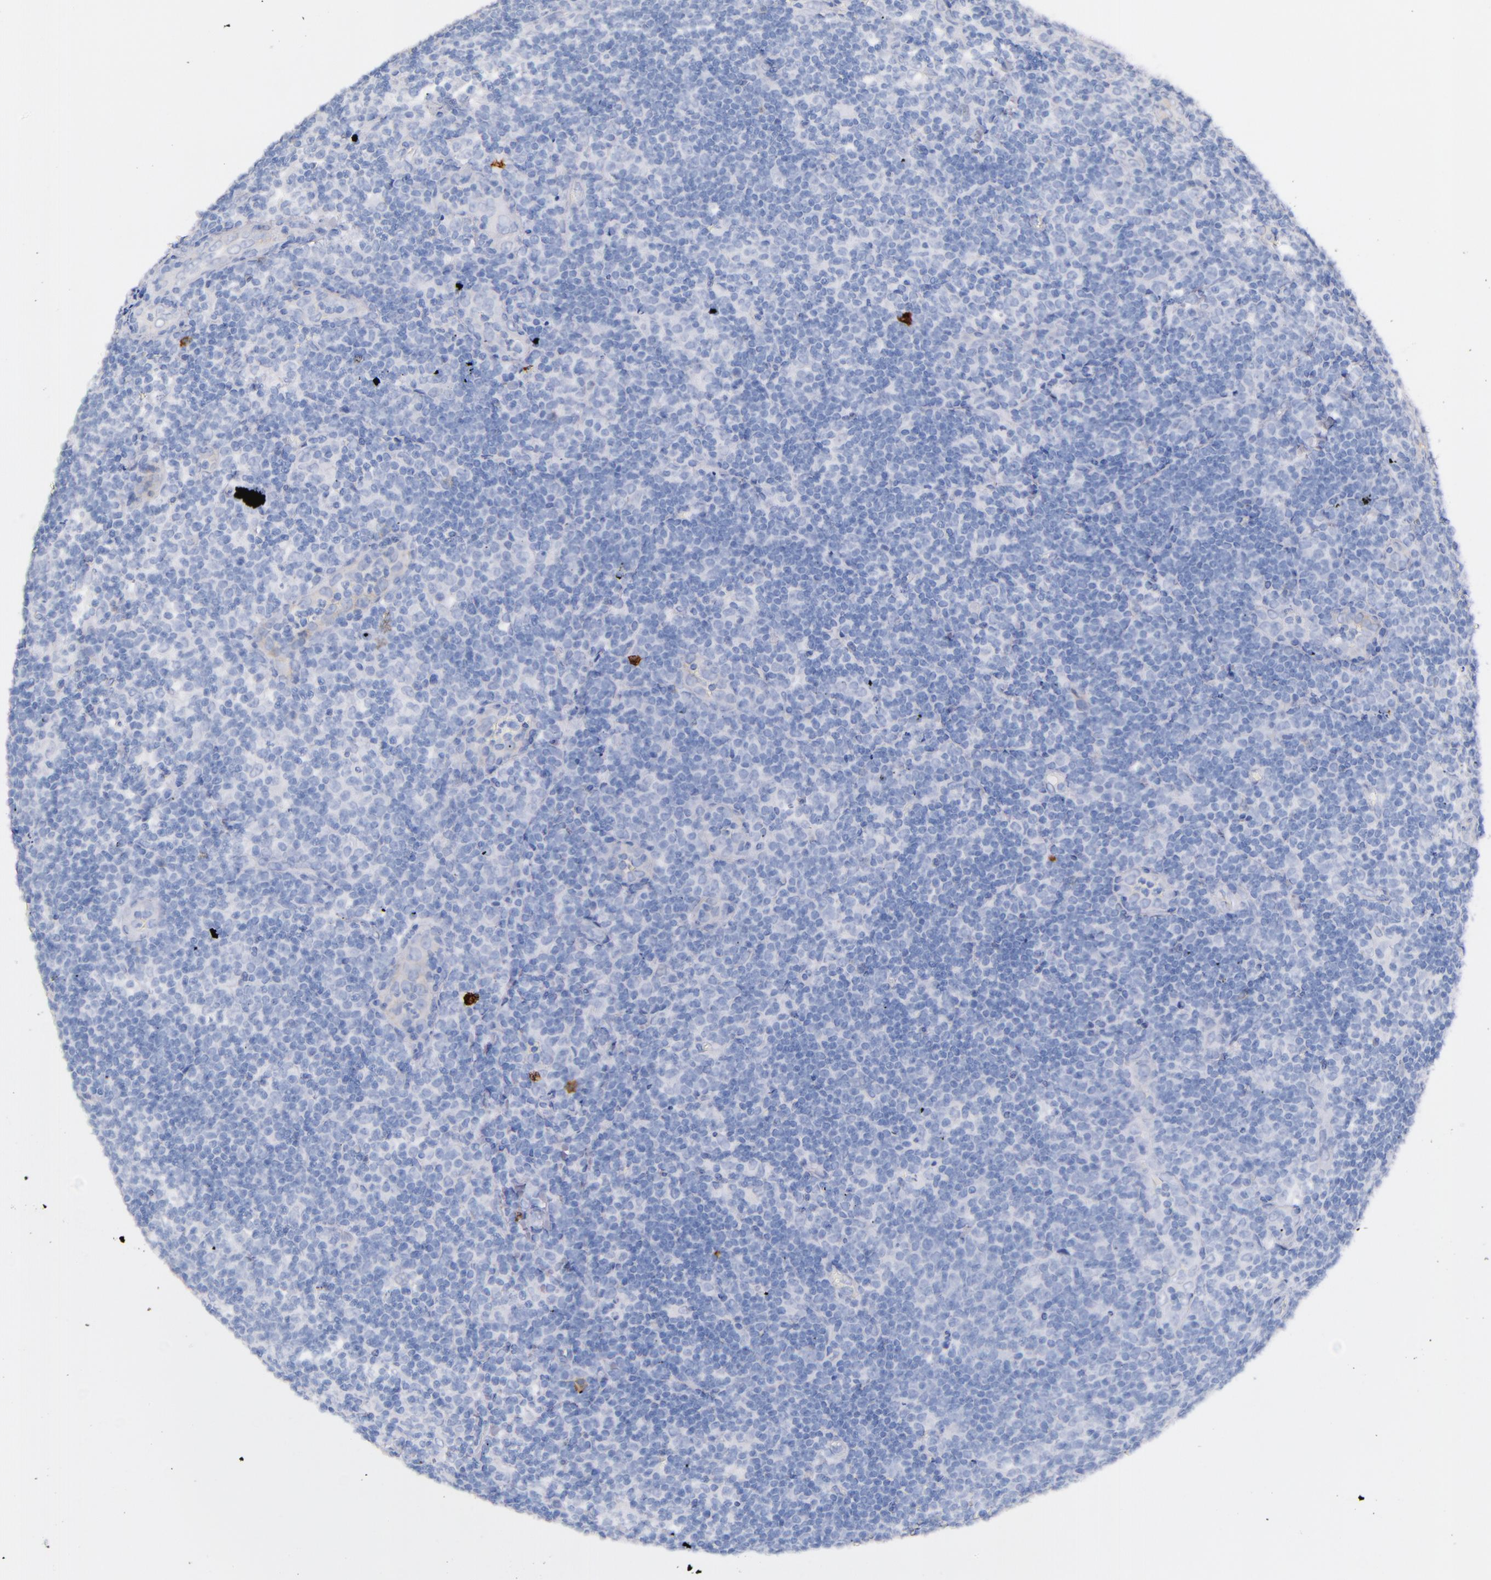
{"staining": {"intensity": "negative", "quantity": "none", "location": "none"}, "tissue": "lymphoma", "cell_type": "Tumor cells", "image_type": "cancer", "snomed": [{"axis": "morphology", "description": "Malignant lymphoma, non-Hodgkin's type, Low grade"}, {"axis": "topography", "description": "Lymph node"}], "caption": "A micrograph of malignant lymphoma, non-Hodgkin's type (low-grade) stained for a protein exhibits no brown staining in tumor cells. (Stains: DAB IHC with hematoxylin counter stain, Microscopy: brightfield microscopy at high magnification).", "gene": "KIT", "patient": {"sex": "male", "age": 74}}